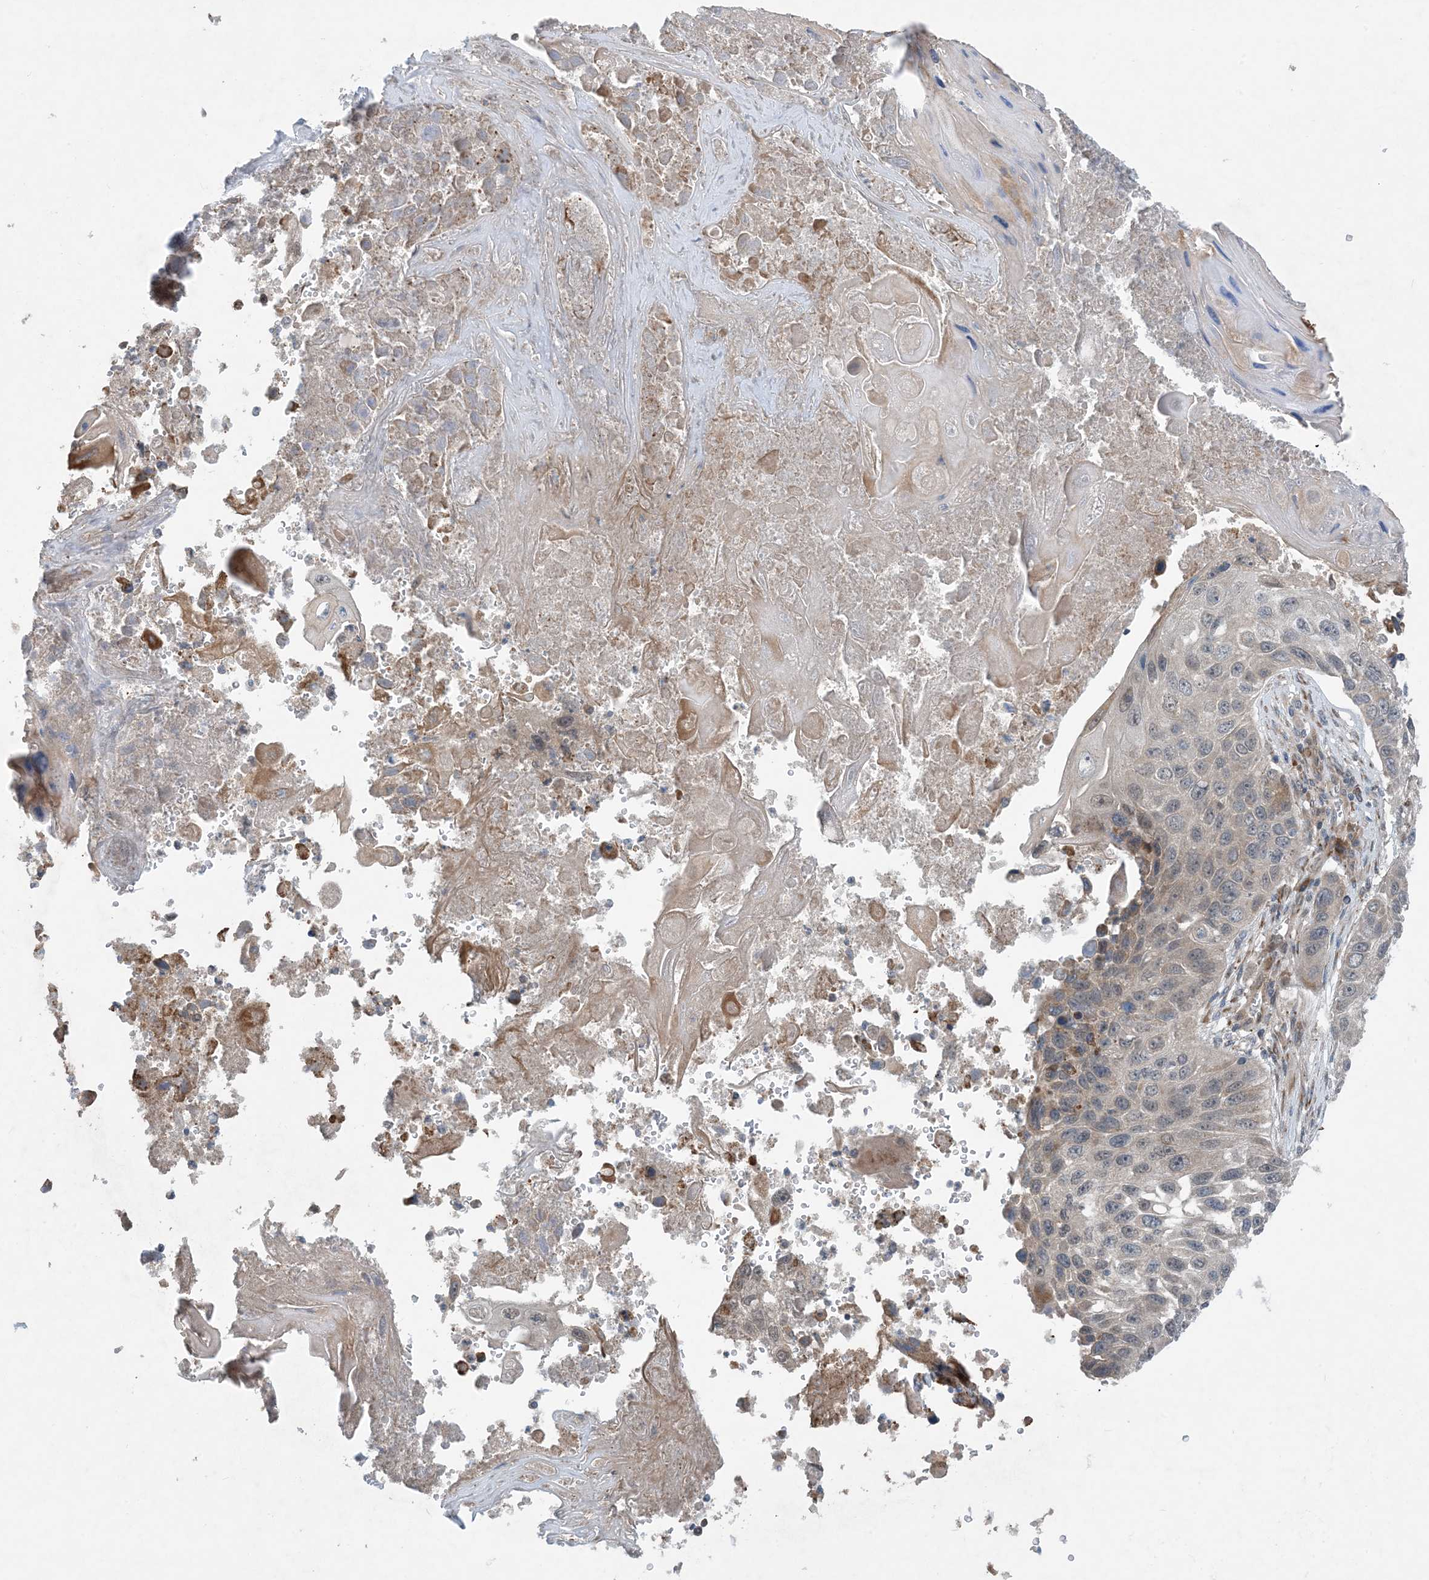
{"staining": {"intensity": "weak", "quantity": "<25%", "location": "cytoplasmic/membranous,nuclear"}, "tissue": "lung cancer", "cell_type": "Tumor cells", "image_type": "cancer", "snomed": [{"axis": "morphology", "description": "Squamous cell carcinoma, NOS"}, {"axis": "topography", "description": "Lung"}], "caption": "This image is of lung squamous cell carcinoma stained with immunohistochemistry to label a protein in brown with the nuclei are counter-stained blue. There is no positivity in tumor cells.", "gene": "PHOSPHO2", "patient": {"sex": "male", "age": 61}}